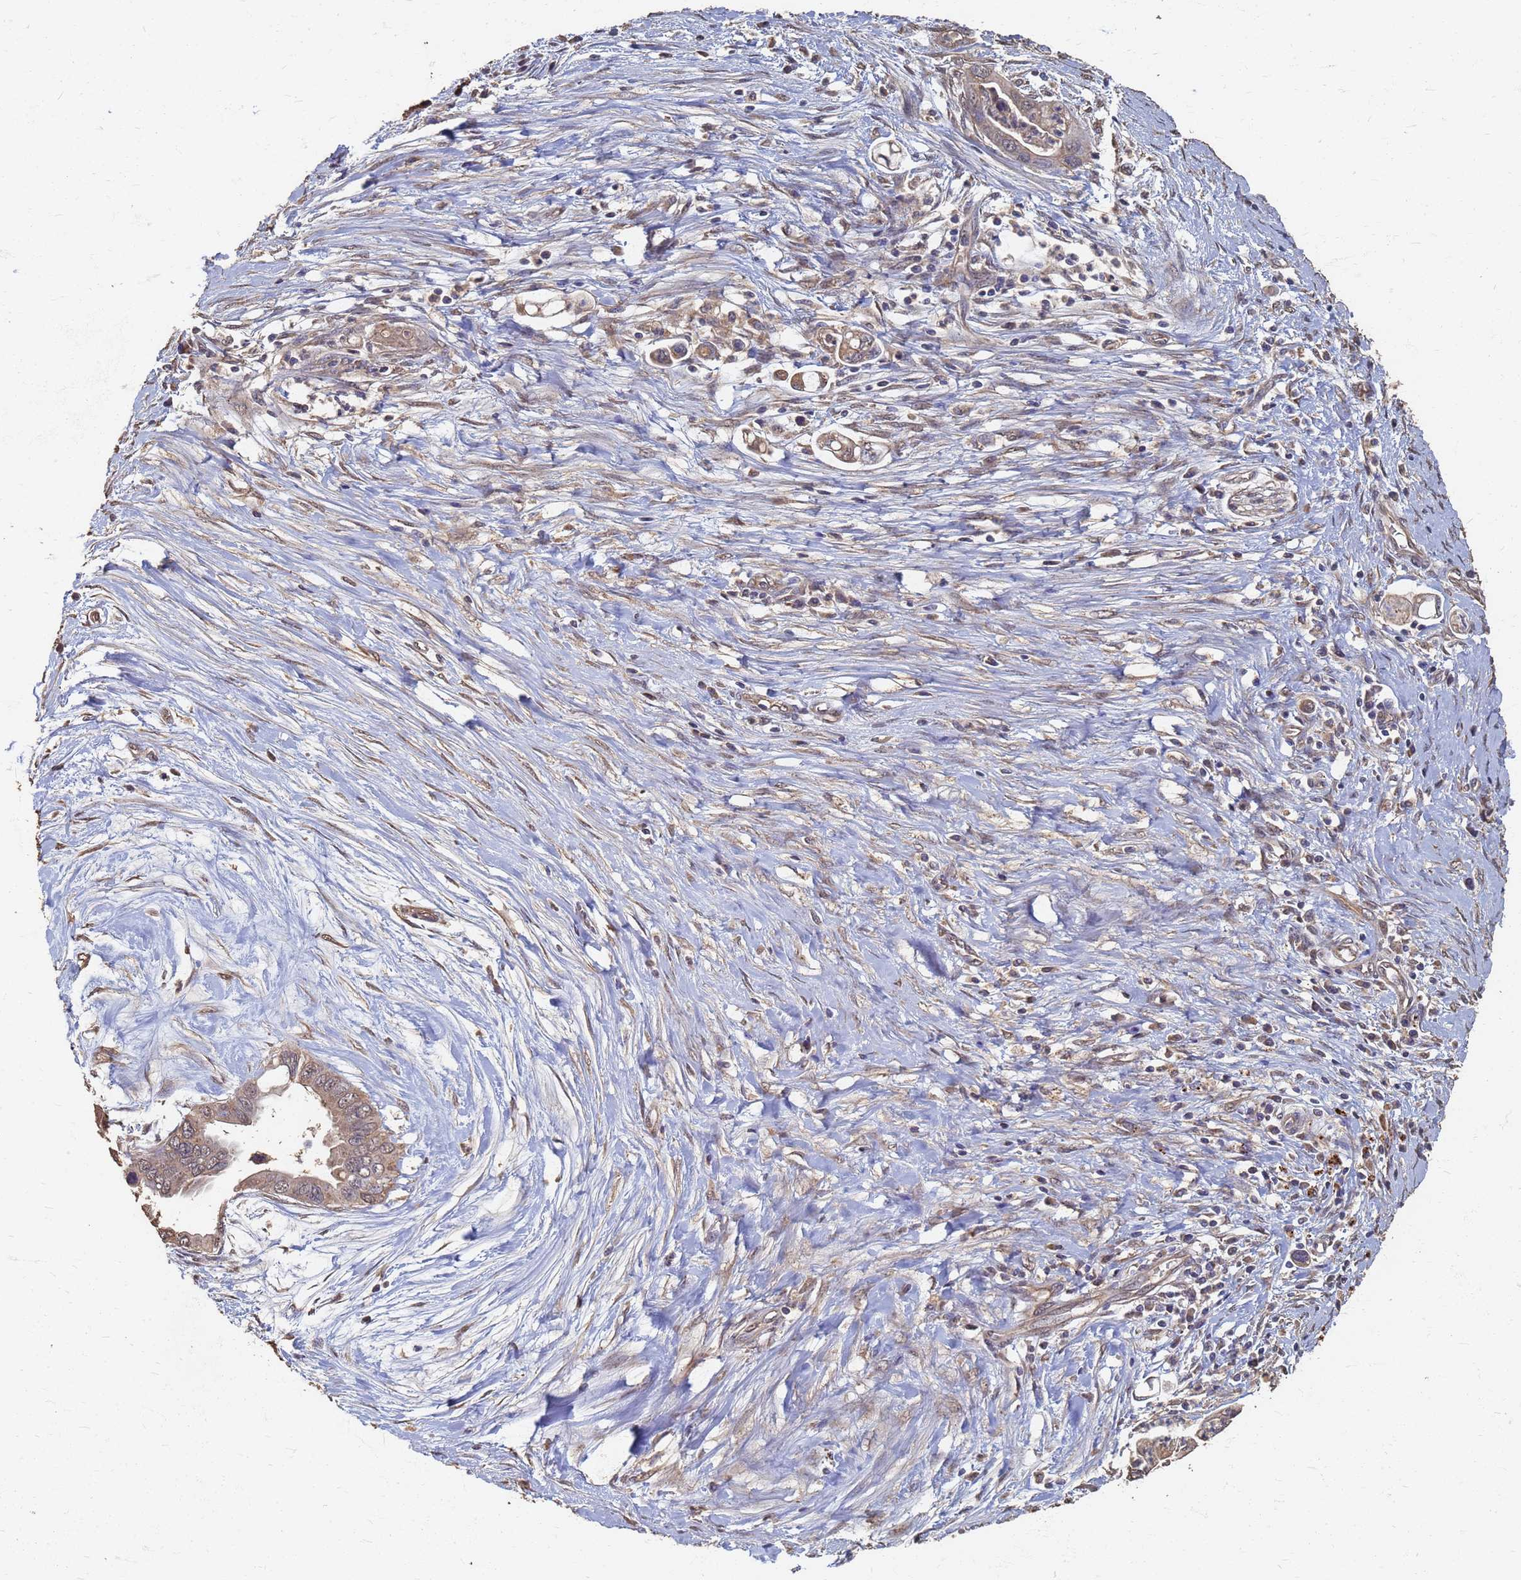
{"staining": {"intensity": "moderate", "quantity": ">75%", "location": "cytoplasmic/membranous"}, "tissue": "pancreatic cancer", "cell_type": "Tumor cells", "image_type": "cancer", "snomed": [{"axis": "morphology", "description": "Adenocarcinoma, NOS"}, {"axis": "topography", "description": "Pancreas"}], "caption": "Moderate cytoplasmic/membranous protein expression is appreciated in approximately >75% of tumor cells in pancreatic cancer (adenocarcinoma). Using DAB (3,3'-diaminobenzidine) (brown) and hematoxylin (blue) stains, captured at high magnification using brightfield microscopy.", "gene": "DPH5", "patient": {"sex": "male", "age": 75}}